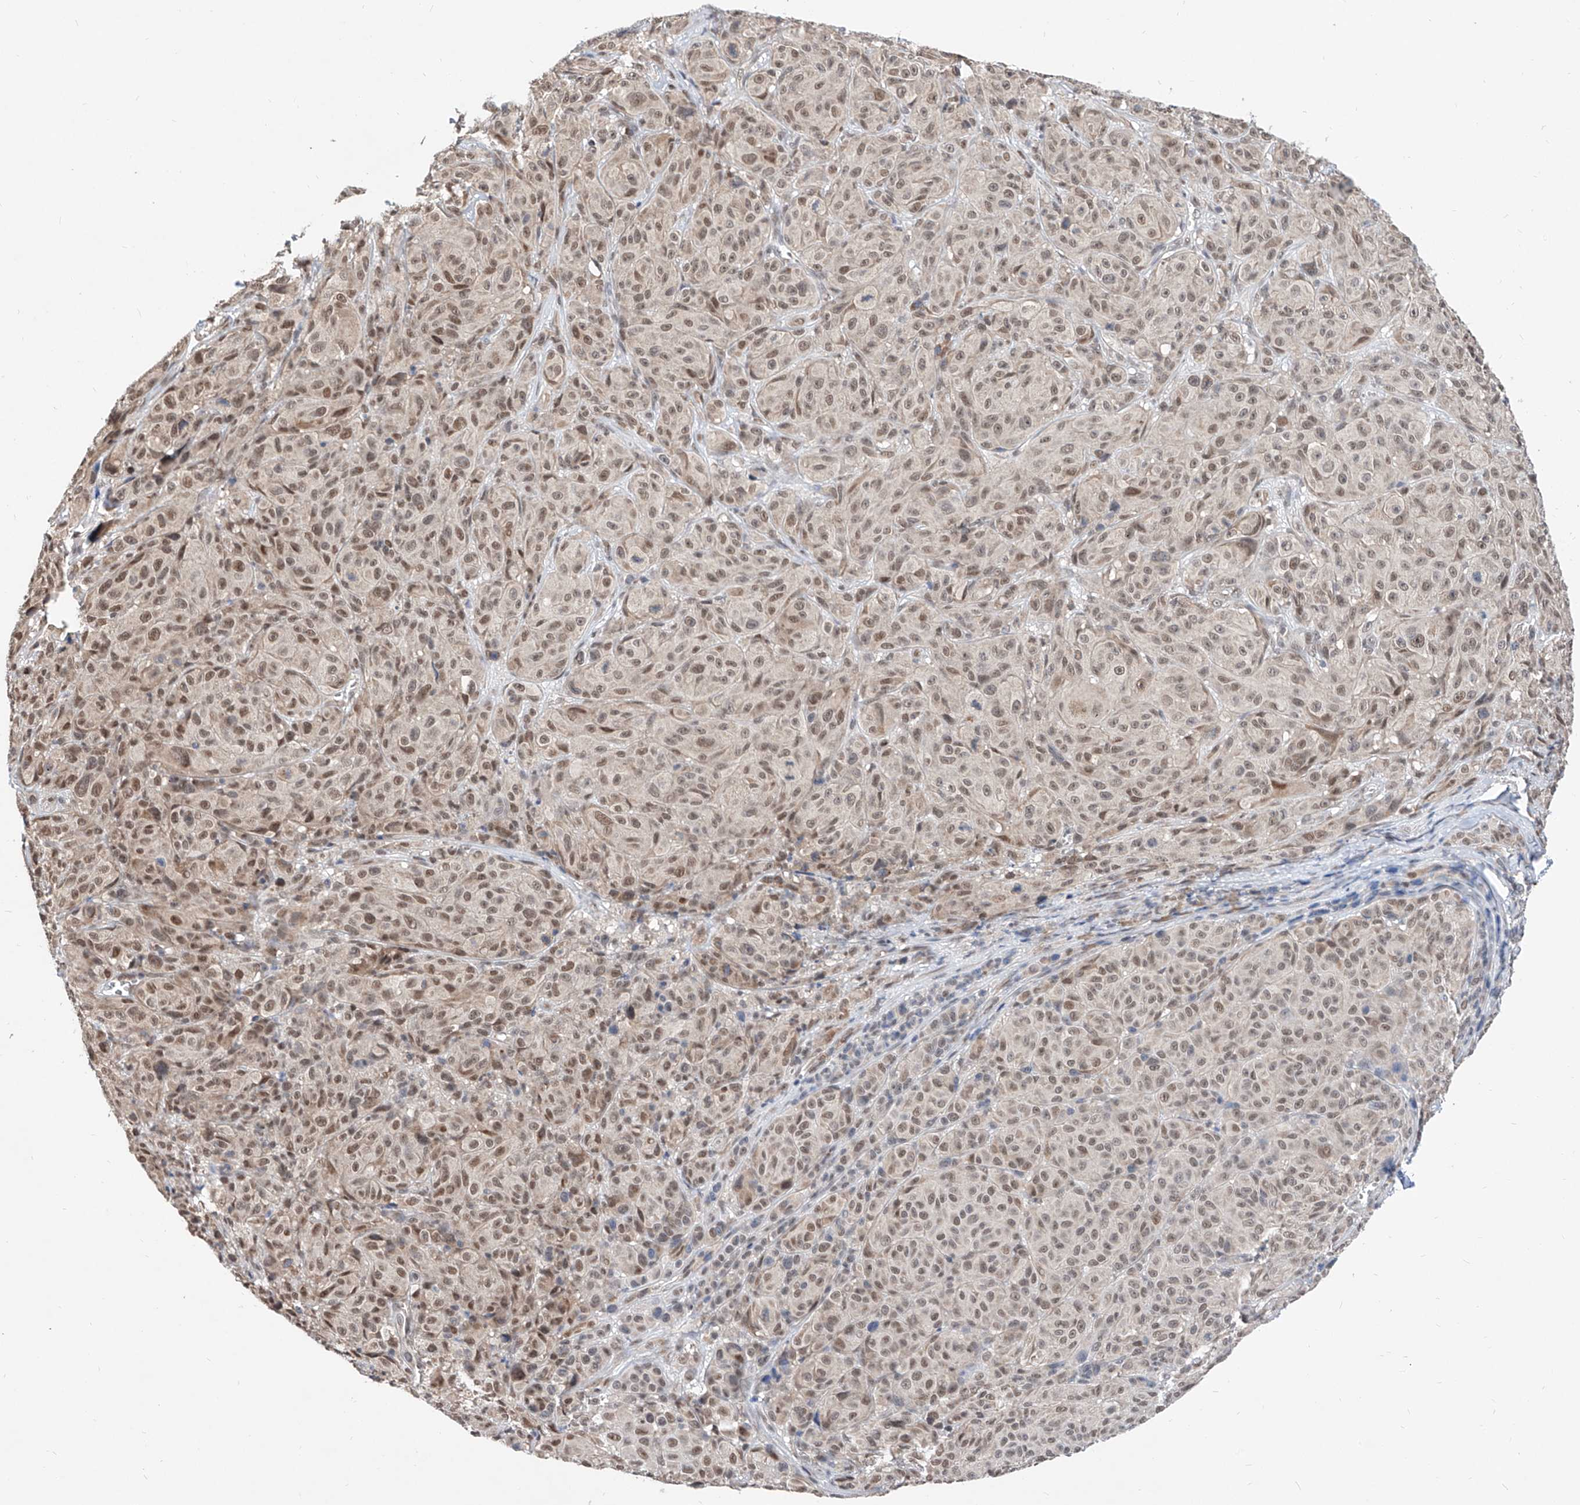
{"staining": {"intensity": "weak", "quantity": ">75%", "location": "nuclear"}, "tissue": "melanoma", "cell_type": "Tumor cells", "image_type": "cancer", "snomed": [{"axis": "morphology", "description": "Malignant melanoma, NOS"}, {"axis": "topography", "description": "Skin"}], "caption": "Melanoma was stained to show a protein in brown. There is low levels of weak nuclear positivity in approximately >75% of tumor cells.", "gene": "CARMIL3", "patient": {"sex": "male", "age": 73}}